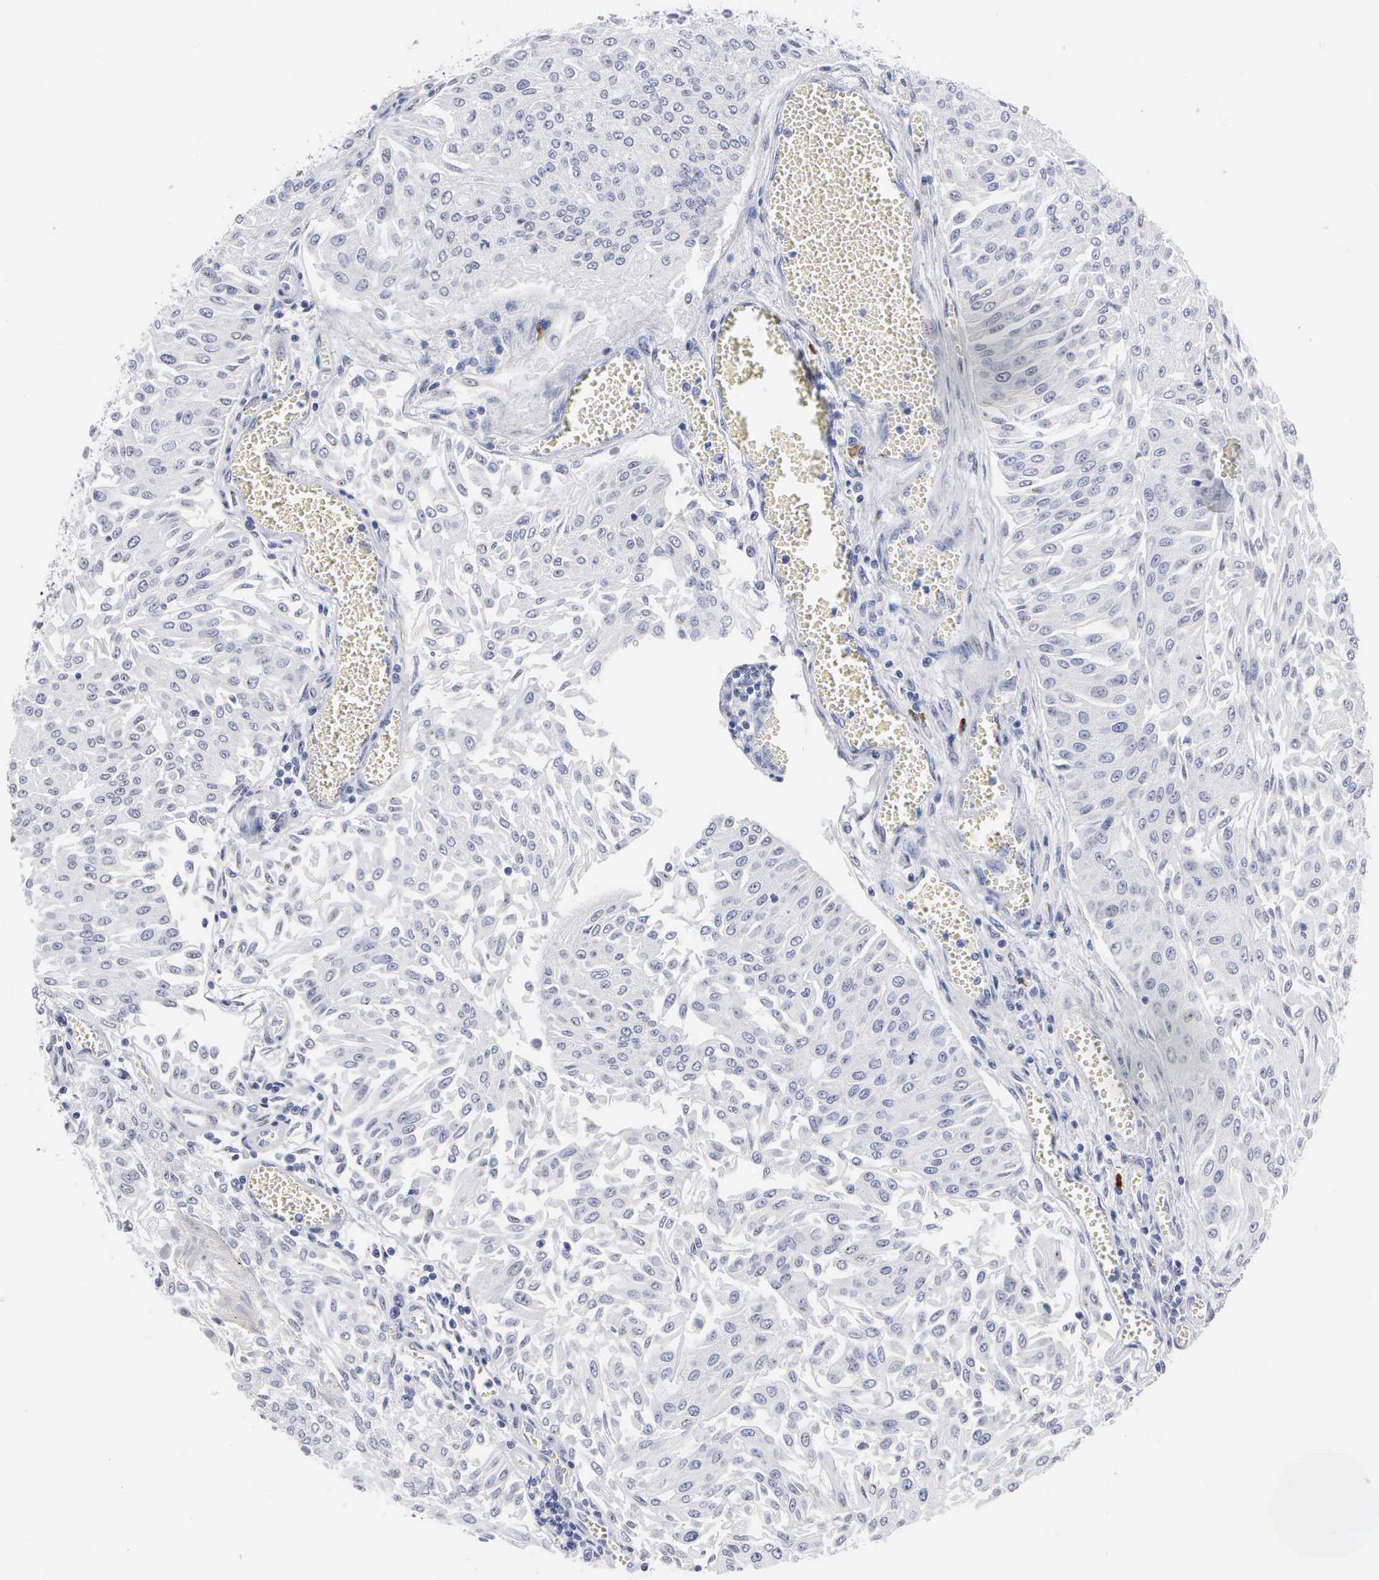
{"staining": {"intensity": "negative", "quantity": "none", "location": "none"}, "tissue": "urothelial cancer", "cell_type": "Tumor cells", "image_type": "cancer", "snomed": [{"axis": "morphology", "description": "Urothelial carcinoma, Low grade"}, {"axis": "topography", "description": "Urinary bladder"}], "caption": "Immunohistochemical staining of urothelial cancer demonstrates no significant positivity in tumor cells.", "gene": "ASPHD2", "patient": {"sex": "male", "age": 86}}